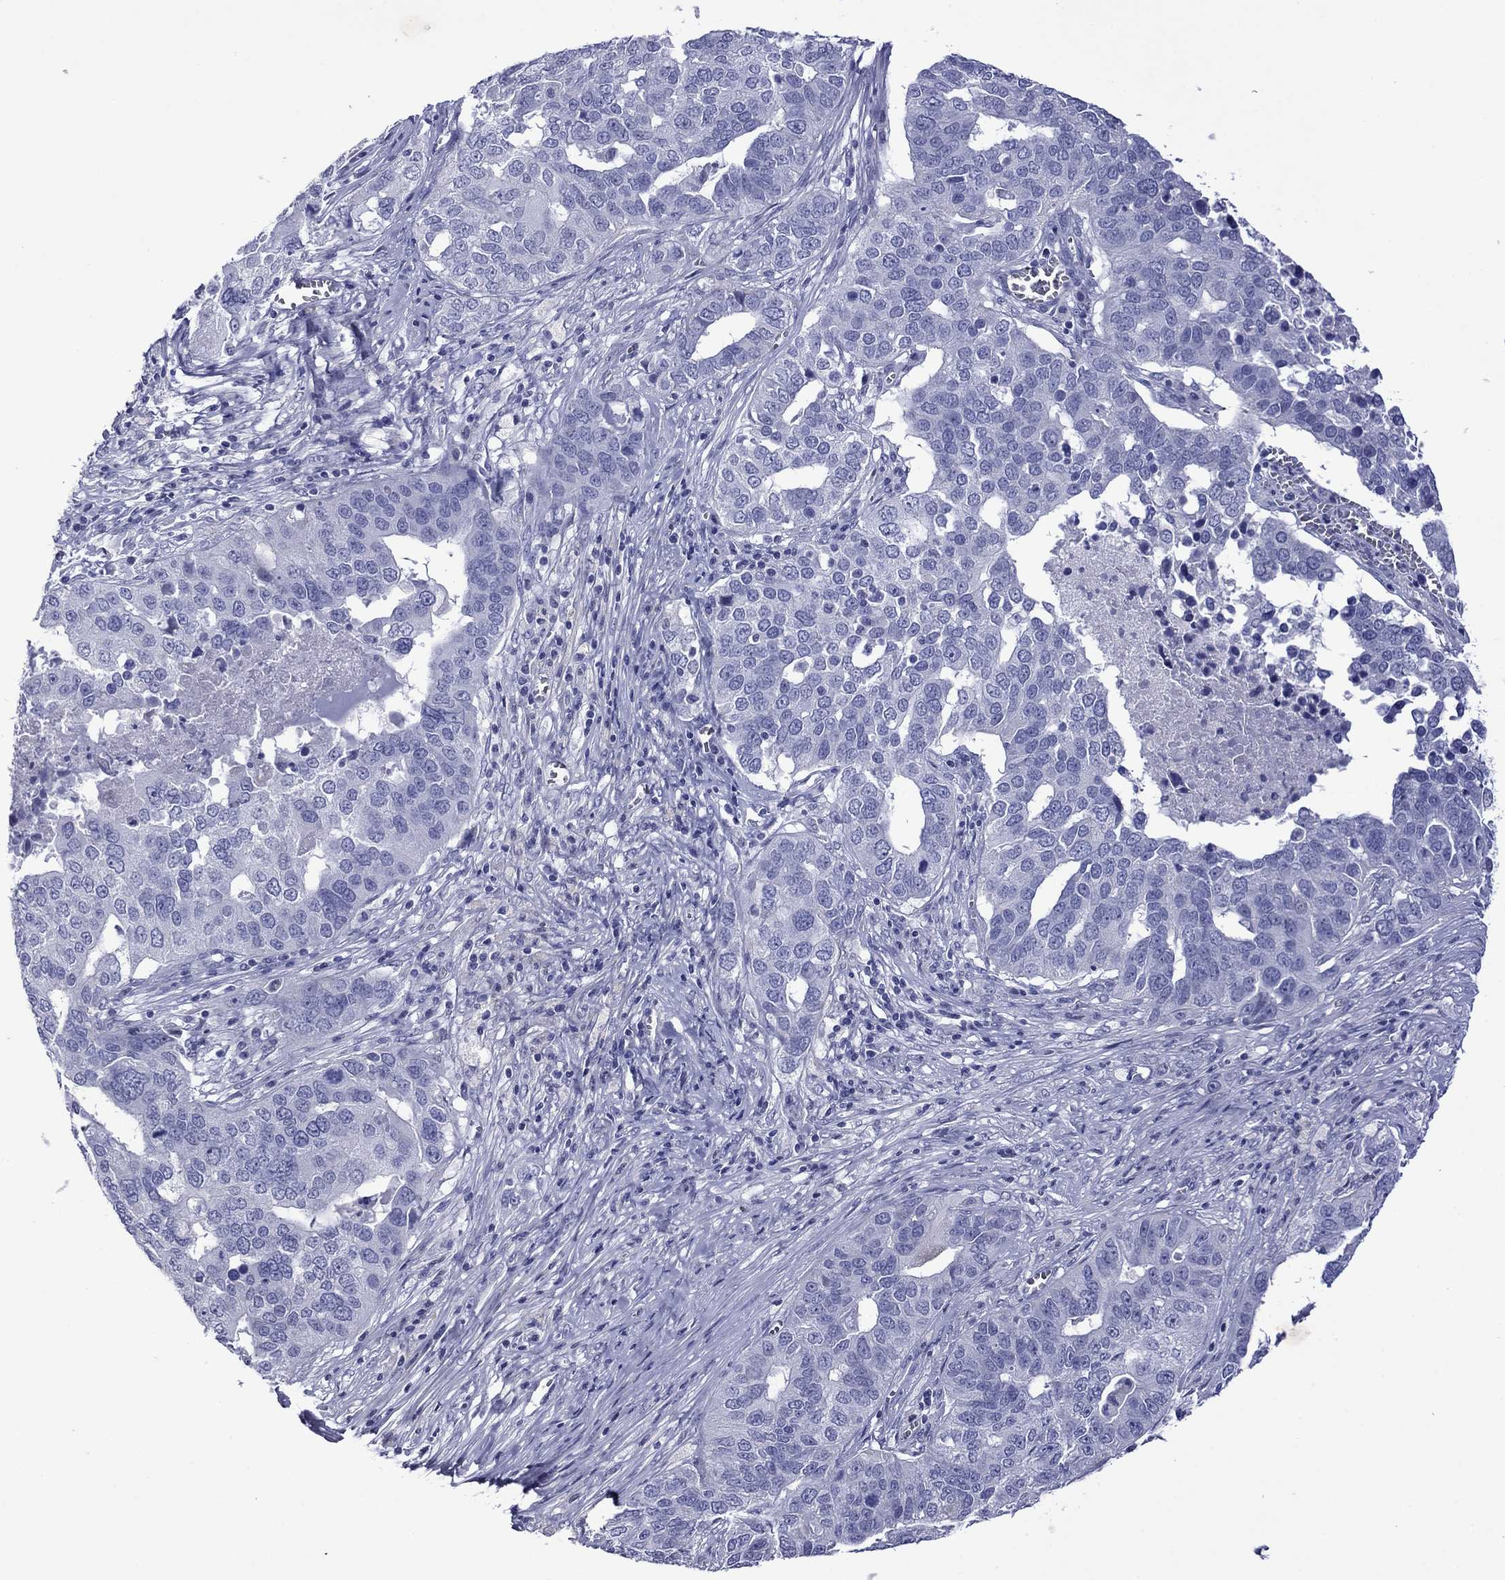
{"staining": {"intensity": "negative", "quantity": "none", "location": "none"}, "tissue": "ovarian cancer", "cell_type": "Tumor cells", "image_type": "cancer", "snomed": [{"axis": "morphology", "description": "Carcinoma, endometroid"}, {"axis": "topography", "description": "Soft tissue"}, {"axis": "topography", "description": "Ovary"}], "caption": "This is a micrograph of immunohistochemistry staining of endometroid carcinoma (ovarian), which shows no staining in tumor cells.", "gene": "PIWIL1", "patient": {"sex": "female", "age": 52}}